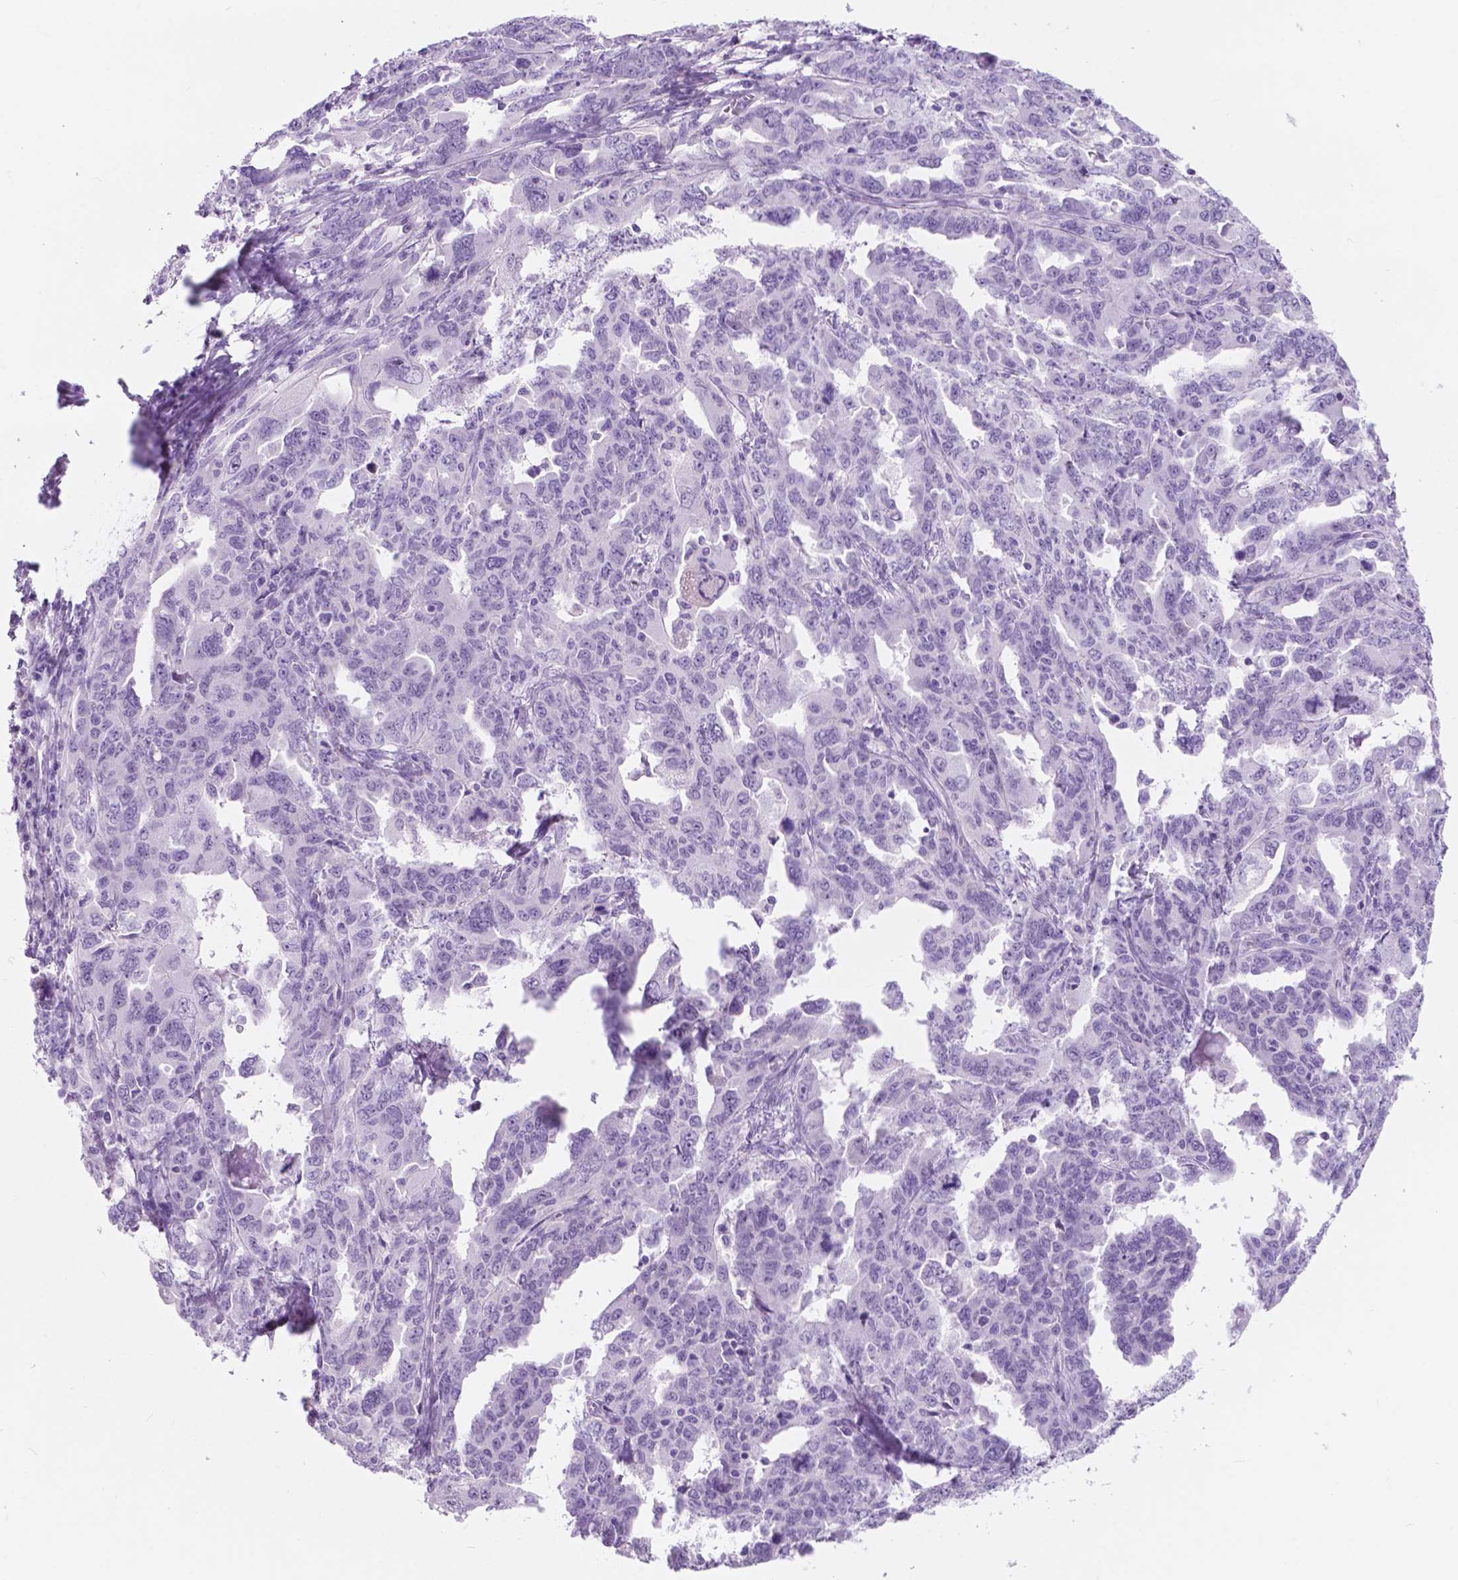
{"staining": {"intensity": "negative", "quantity": "none", "location": "none"}, "tissue": "ovarian cancer", "cell_type": "Tumor cells", "image_type": "cancer", "snomed": [{"axis": "morphology", "description": "Adenocarcinoma, NOS"}, {"axis": "morphology", "description": "Carcinoma, endometroid"}, {"axis": "topography", "description": "Ovary"}], "caption": "Immunohistochemical staining of ovarian cancer demonstrates no significant staining in tumor cells.", "gene": "CUZD1", "patient": {"sex": "female", "age": 72}}